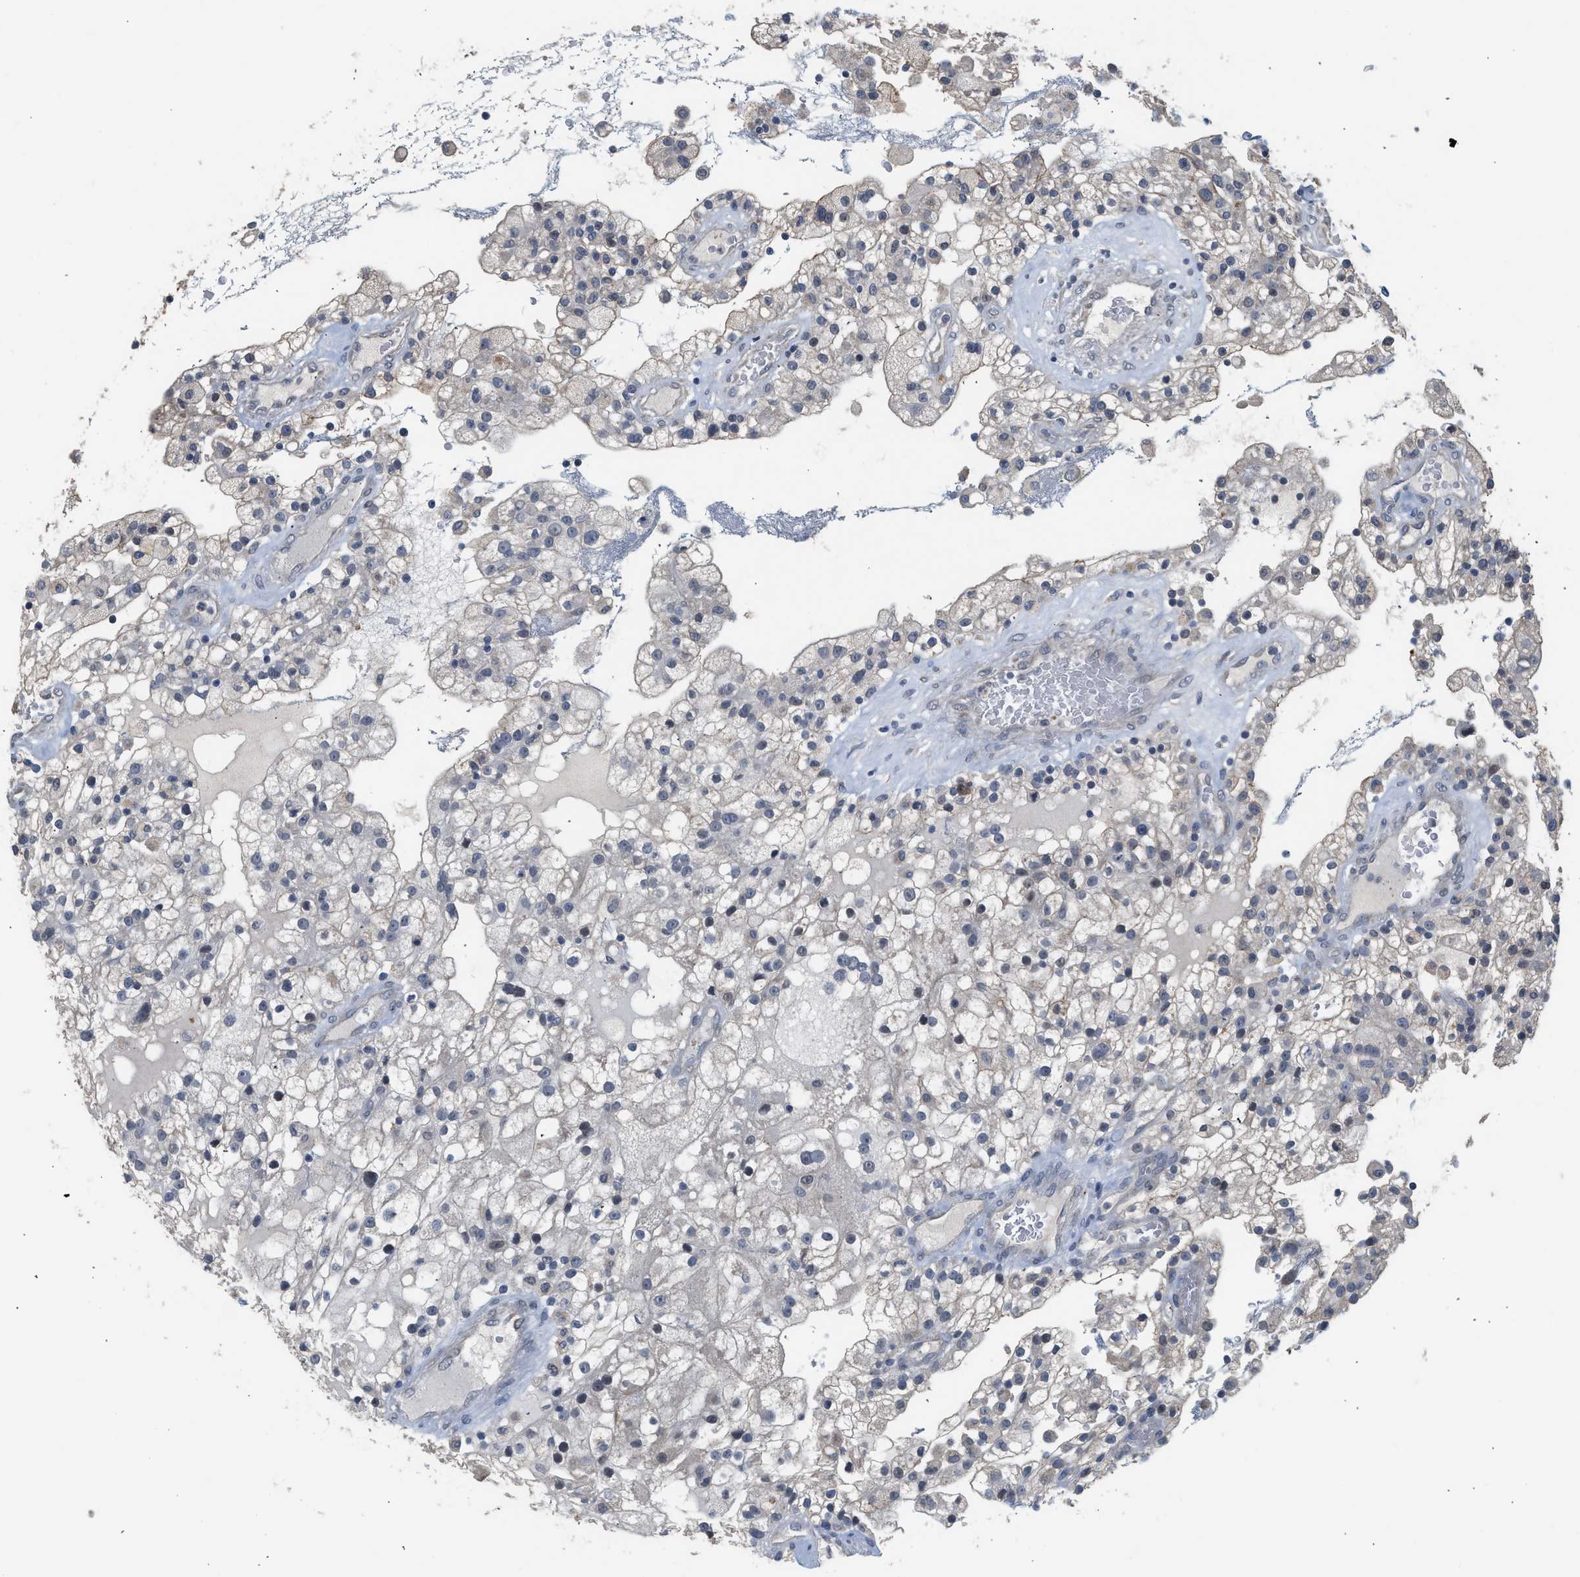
{"staining": {"intensity": "negative", "quantity": "none", "location": "none"}, "tissue": "renal cancer", "cell_type": "Tumor cells", "image_type": "cancer", "snomed": [{"axis": "morphology", "description": "Adenocarcinoma, NOS"}, {"axis": "topography", "description": "Kidney"}], "caption": "Renal cancer was stained to show a protein in brown. There is no significant staining in tumor cells.", "gene": "CSF3R", "patient": {"sex": "female", "age": 52}}